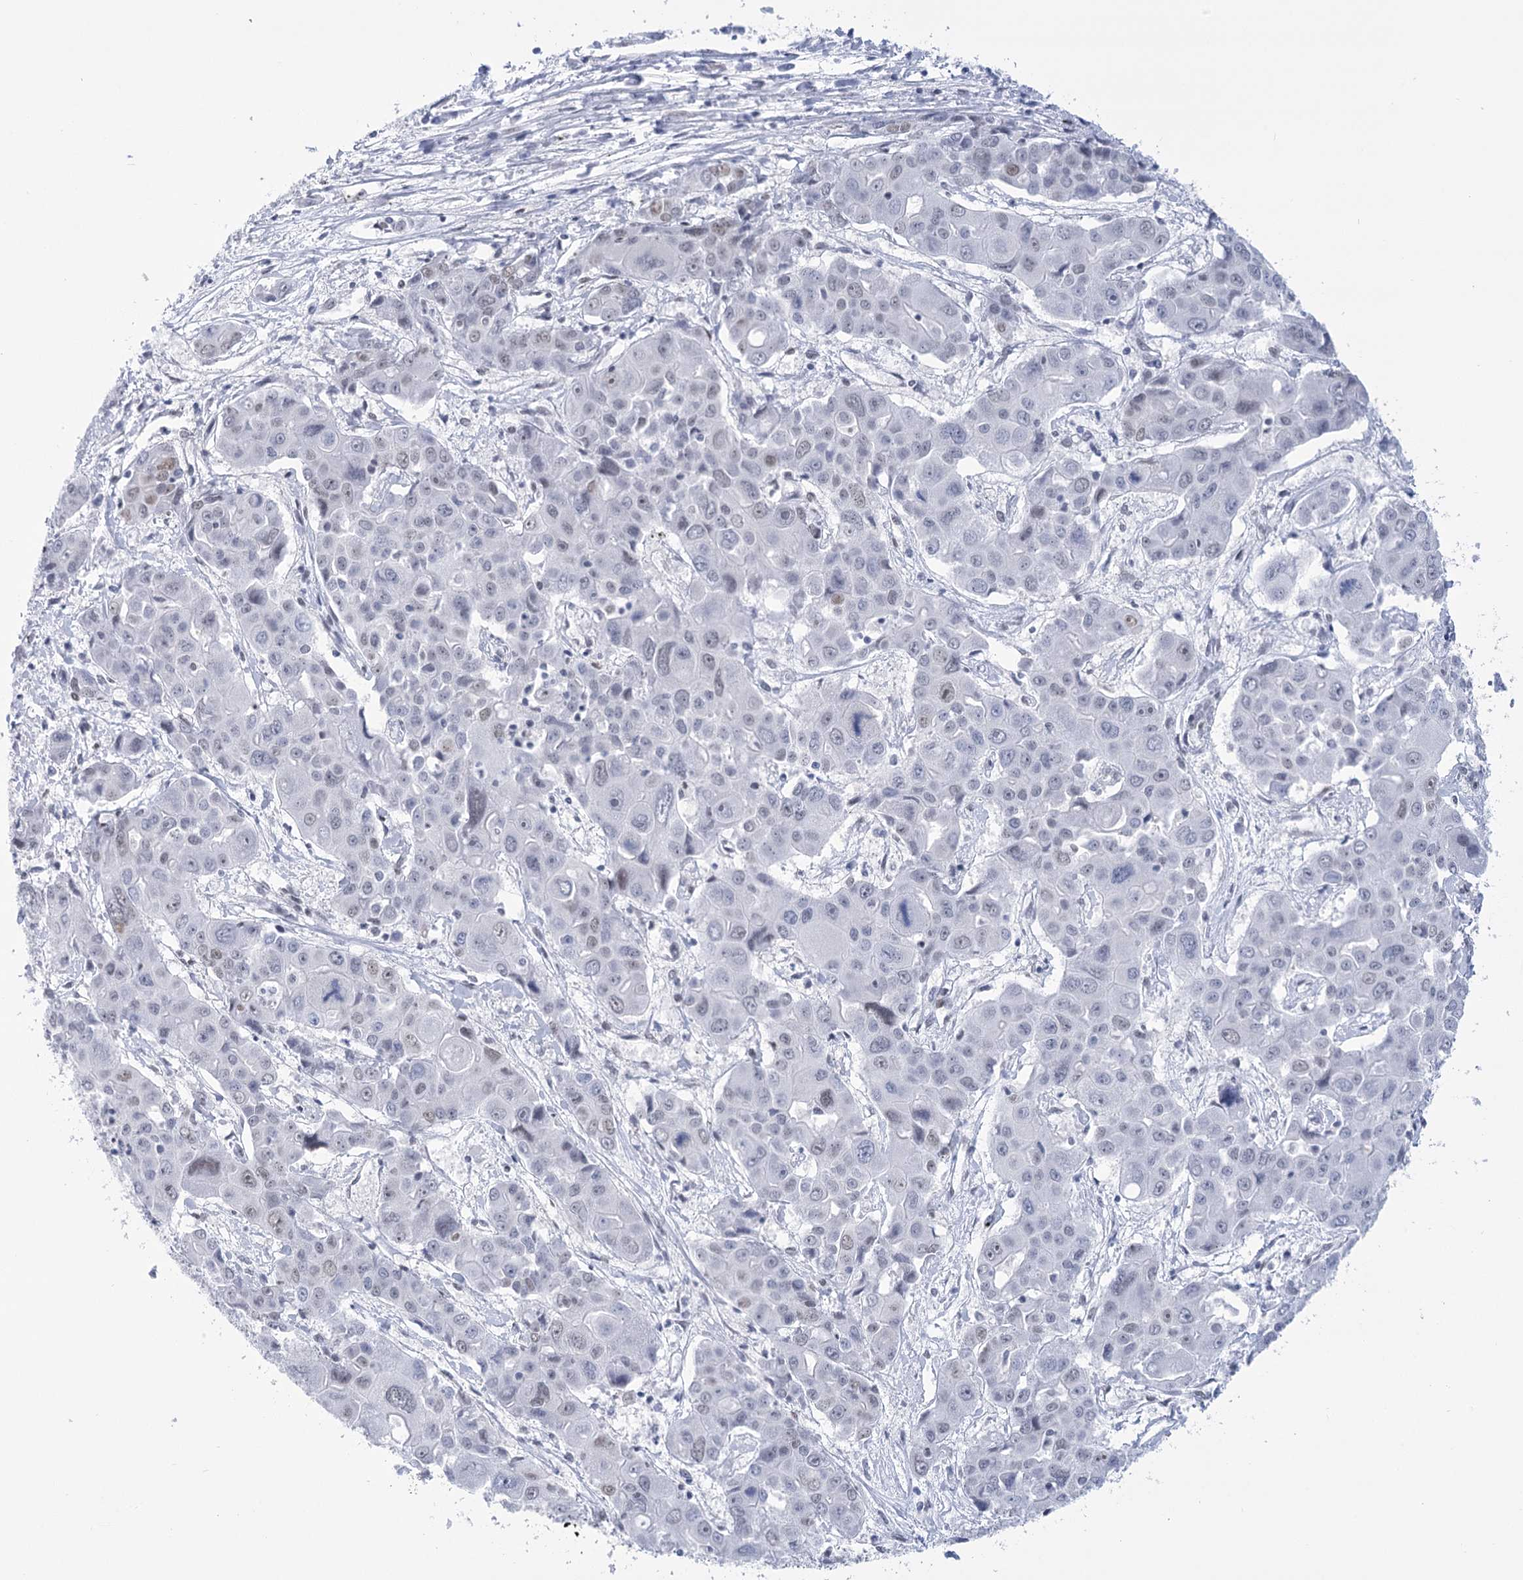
{"staining": {"intensity": "negative", "quantity": "none", "location": "none"}, "tissue": "liver cancer", "cell_type": "Tumor cells", "image_type": "cancer", "snomed": [{"axis": "morphology", "description": "Cholangiocarcinoma"}, {"axis": "topography", "description": "Liver"}], "caption": "Photomicrograph shows no protein staining in tumor cells of liver cholangiocarcinoma tissue.", "gene": "HNRNPA0", "patient": {"sex": "male", "age": 67}}